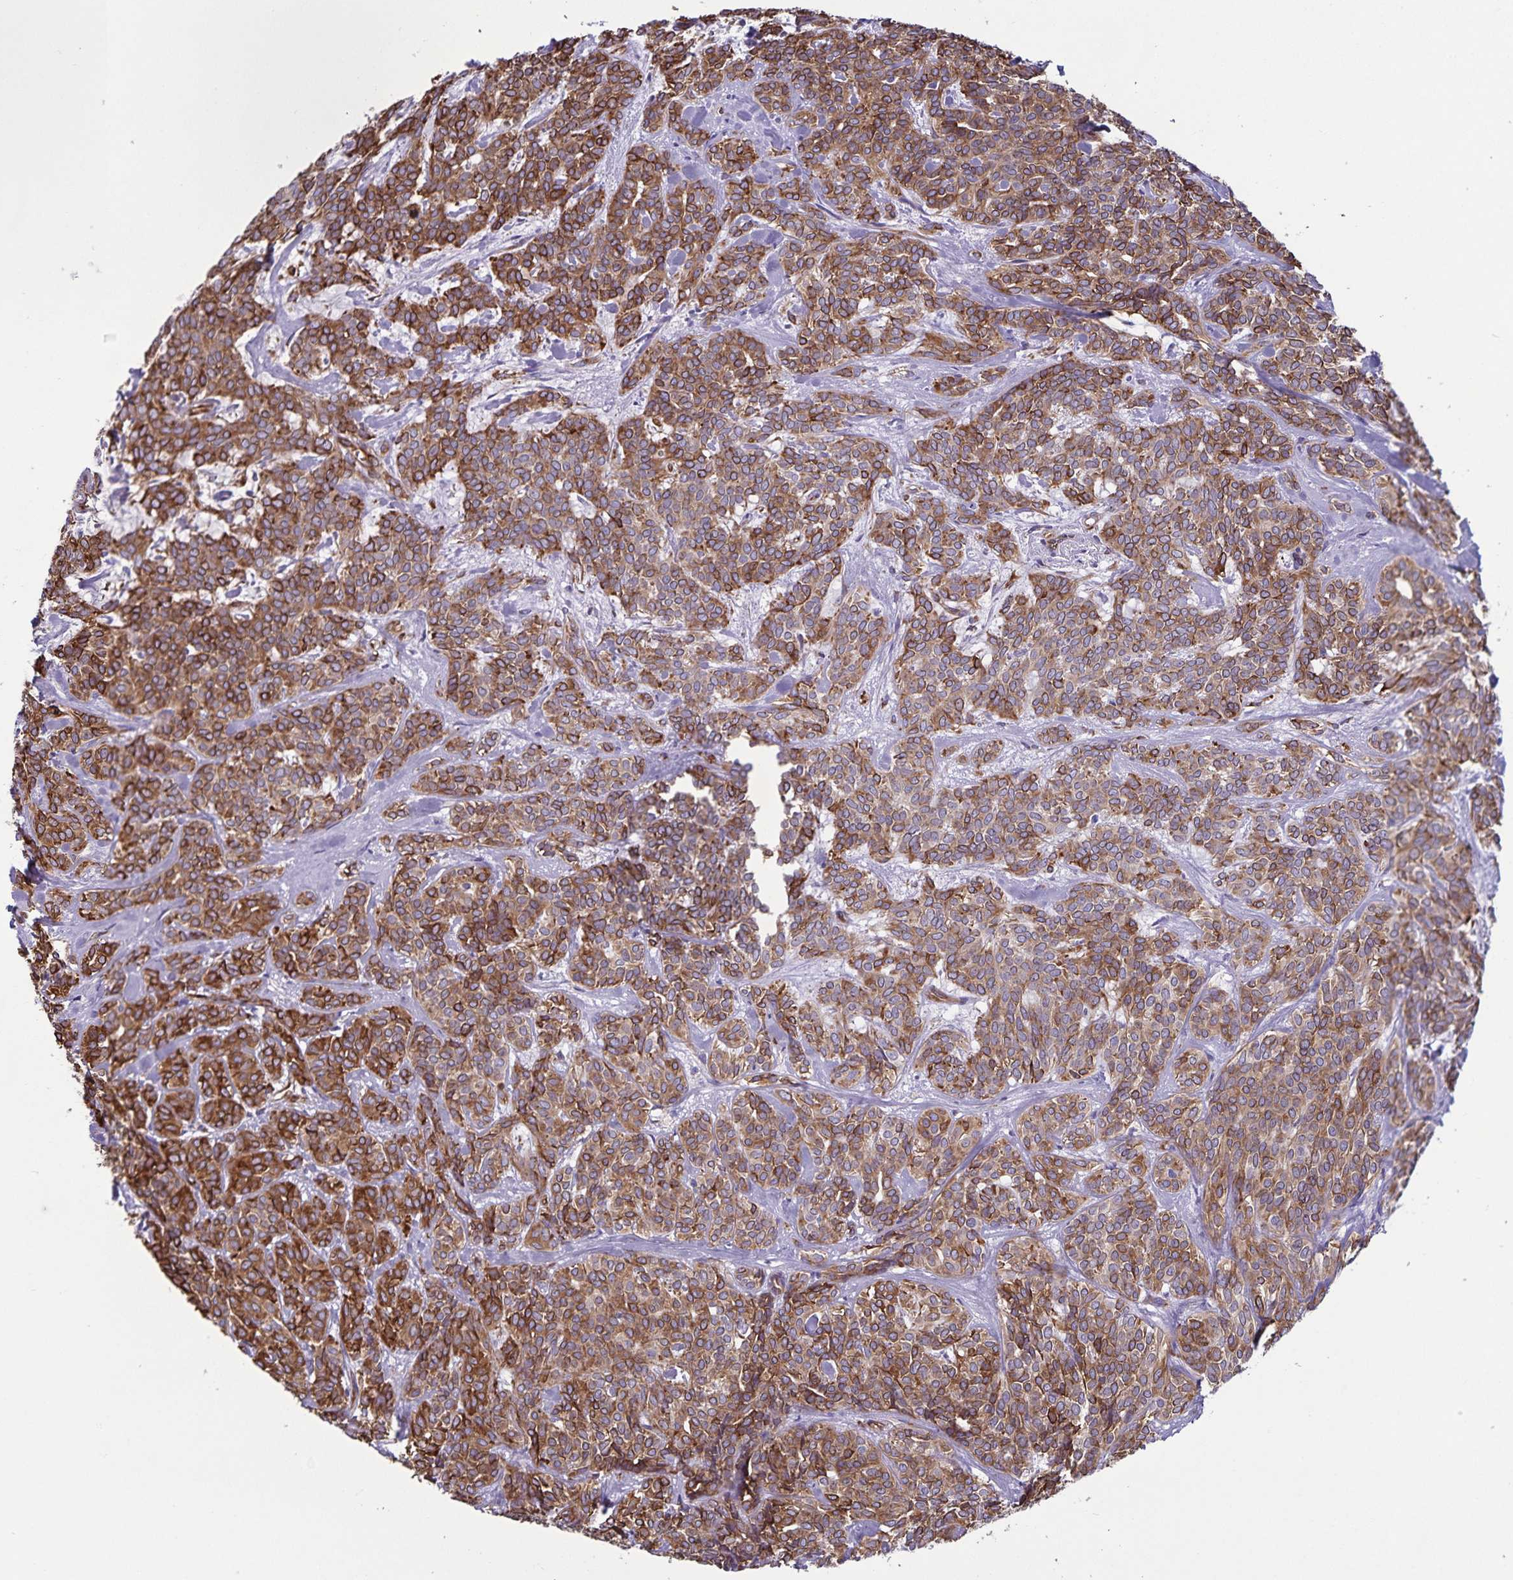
{"staining": {"intensity": "moderate", "quantity": ">75%", "location": "cytoplasmic/membranous"}, "tissue": "head and neck cancer", "cell_type": "Tumor cells", "image_type": "cancer", "snomed": [{"axis": "morphology", "description": "Adenocarcinoma, NOS"}, {"axis": "topography", "description": "Head-Neck"}], "caption": "The photomicrograph demonstrates immunohistochemical staining of head and neck cancer (adenocarcinoma). There is moderate cytoplasmic/membranous staining is seen in about >75% of tumor cells.", "gene": "RCN1", "patient": {"sex": "female", "age": 57}}